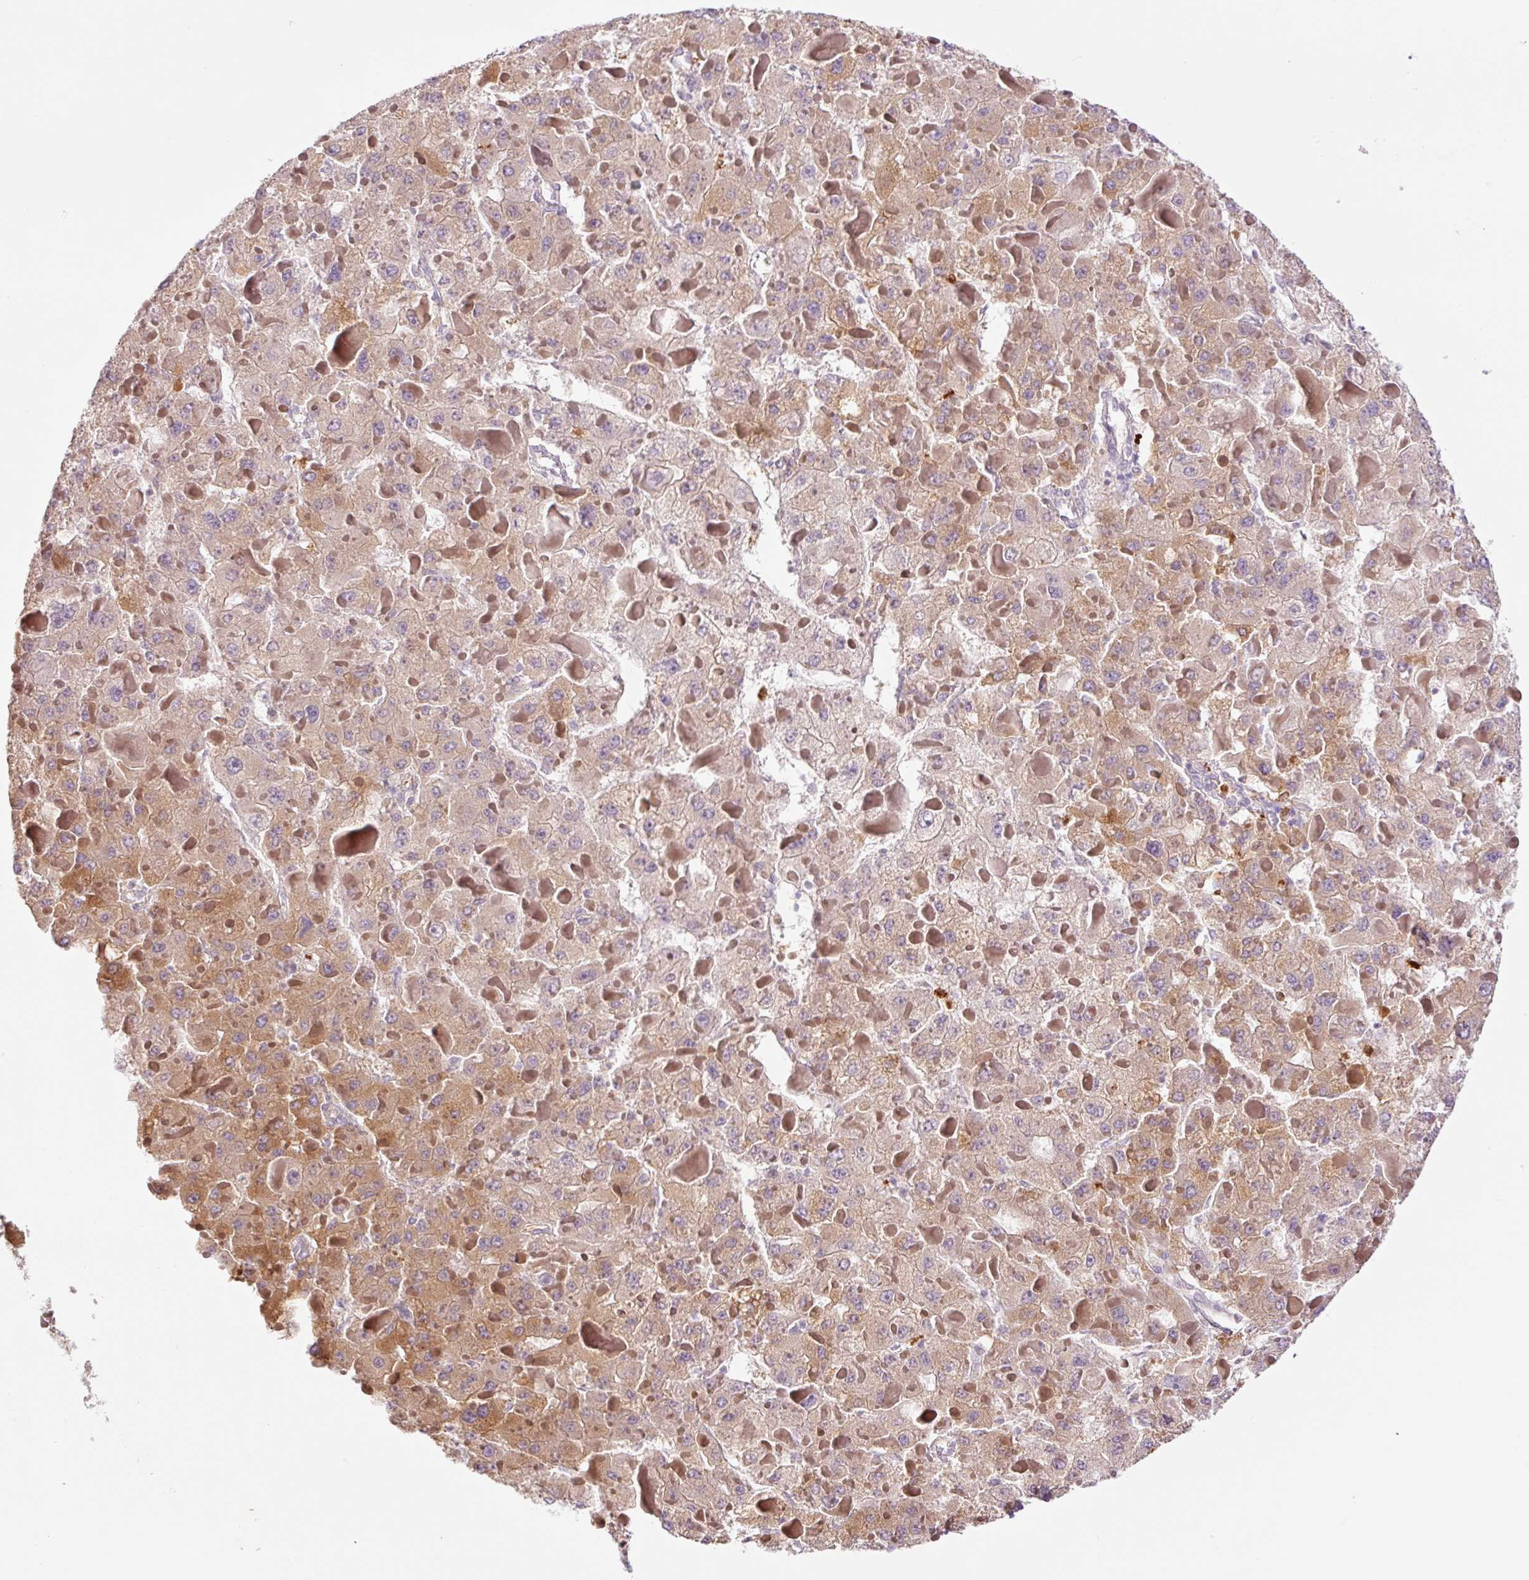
{"staining": {"intensity": "moderate", "quantity": "25%-75%", "location": "cytoplasmic/membranous"}, "tissue": "liver cancer", "cell_type": "Tumor cells", "image_type": "cancer", "snomed": [{"axis": "morphology", "description": "Carcinoma, Hepatocellular, NOS"}, {"axis": "topography", "description": "Liver"}], "caption": "A photomicrograph showing moderate cytoplasmic/membranous staining in about 25%-75% of tumor cells in liver hepatocellular carcinoma, as visualized by brown immunohistochemical staining.", "gene": "SH2D6", "patient": {"sex": "female", "age": 73}}